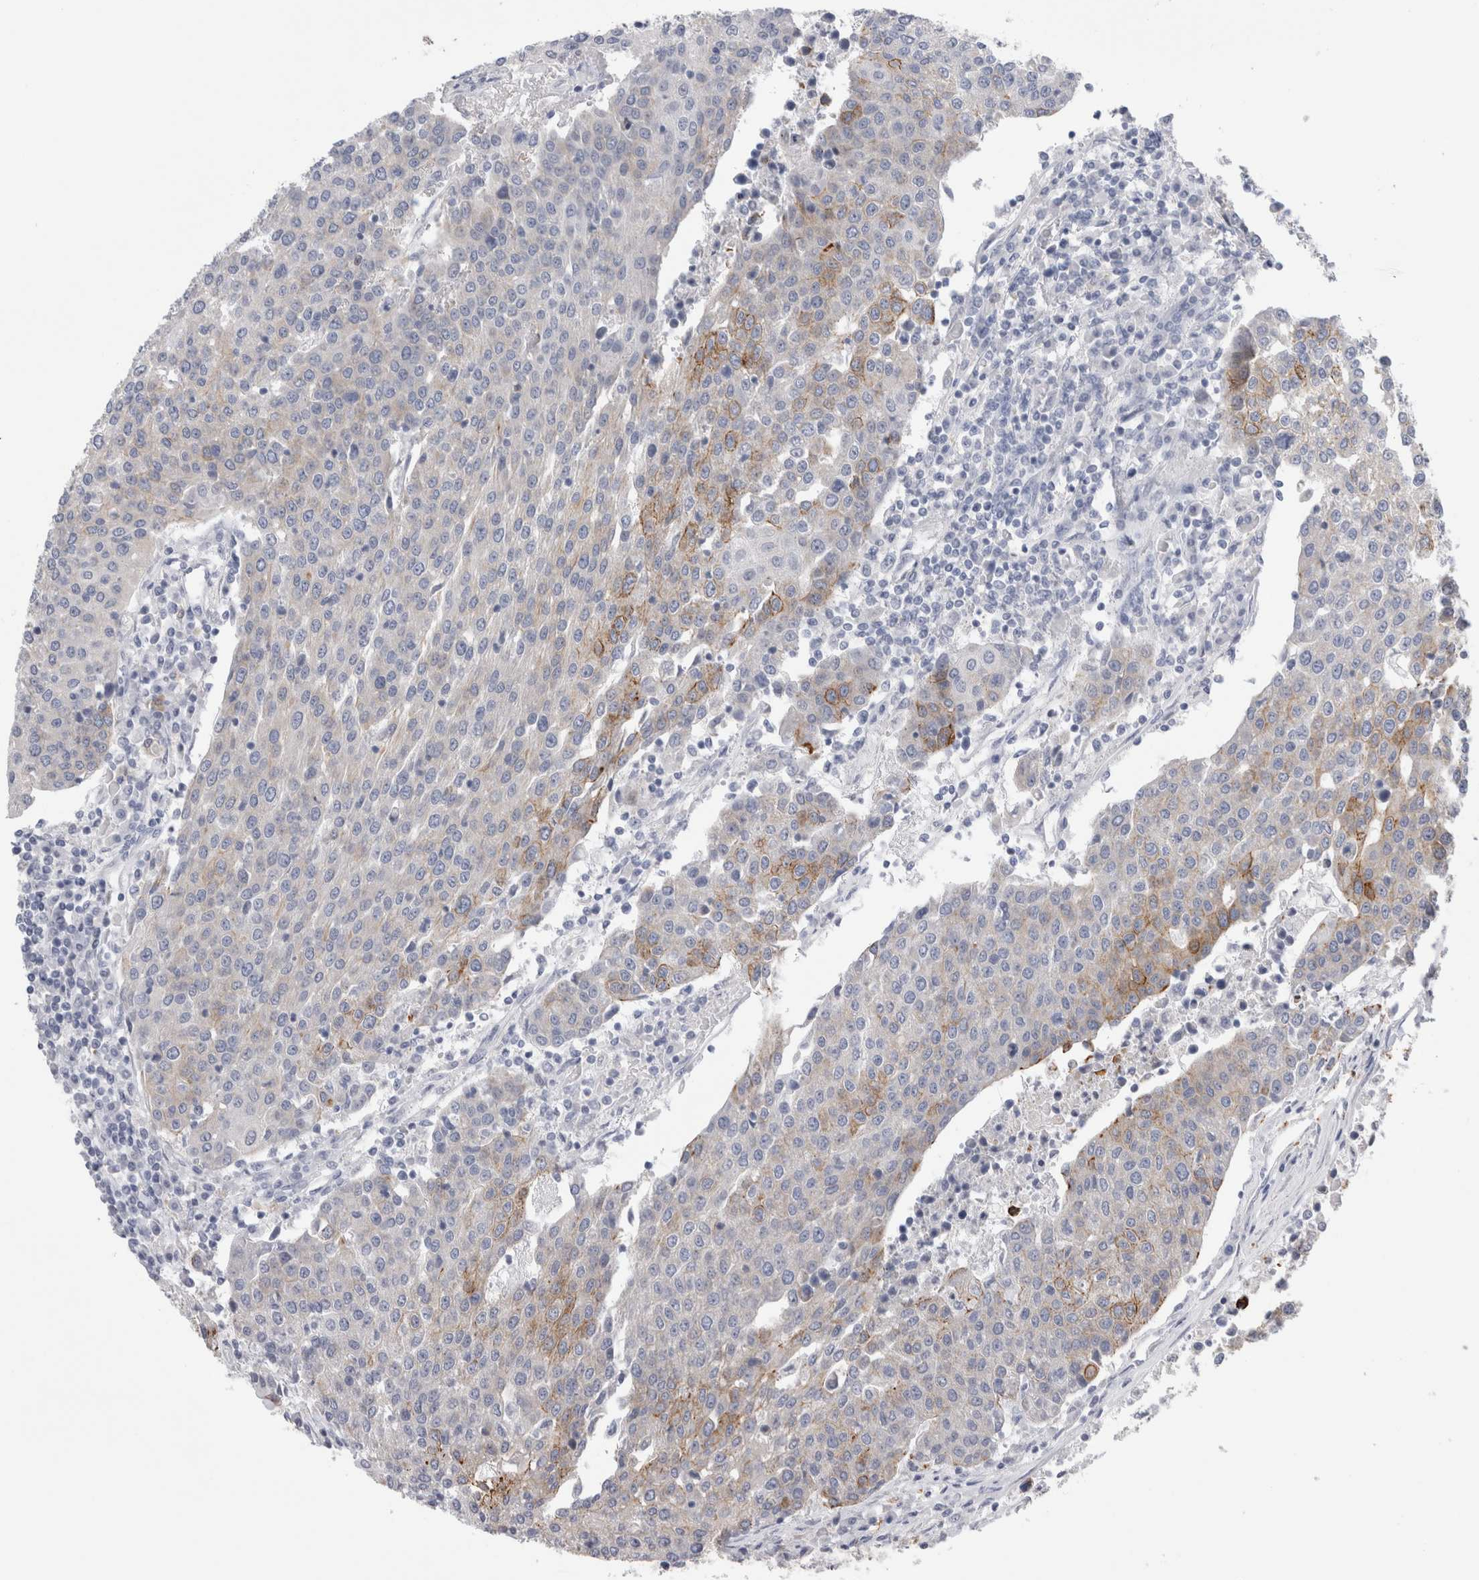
{"staining": {"intensity": "moderate", "quantity": "<25%", "location": "cytoplasmic/membranous"}, "tissue": "urothelial cancer", "cell_type": "Tumor cells", "image_type": "cancer", "snomed": [{"axis": "morphology", "description": "Urothelial carcinoma, High grade"}, {"axis": "topography", "description": "Urinary bladder"}], "caption": "Moderate cytoplasmic/membranous expression is identified in about <25% of tumor cells in urothelial cancer.", "gene": "SLC20A2", "patient": {"sex": "female", "age": 85}}